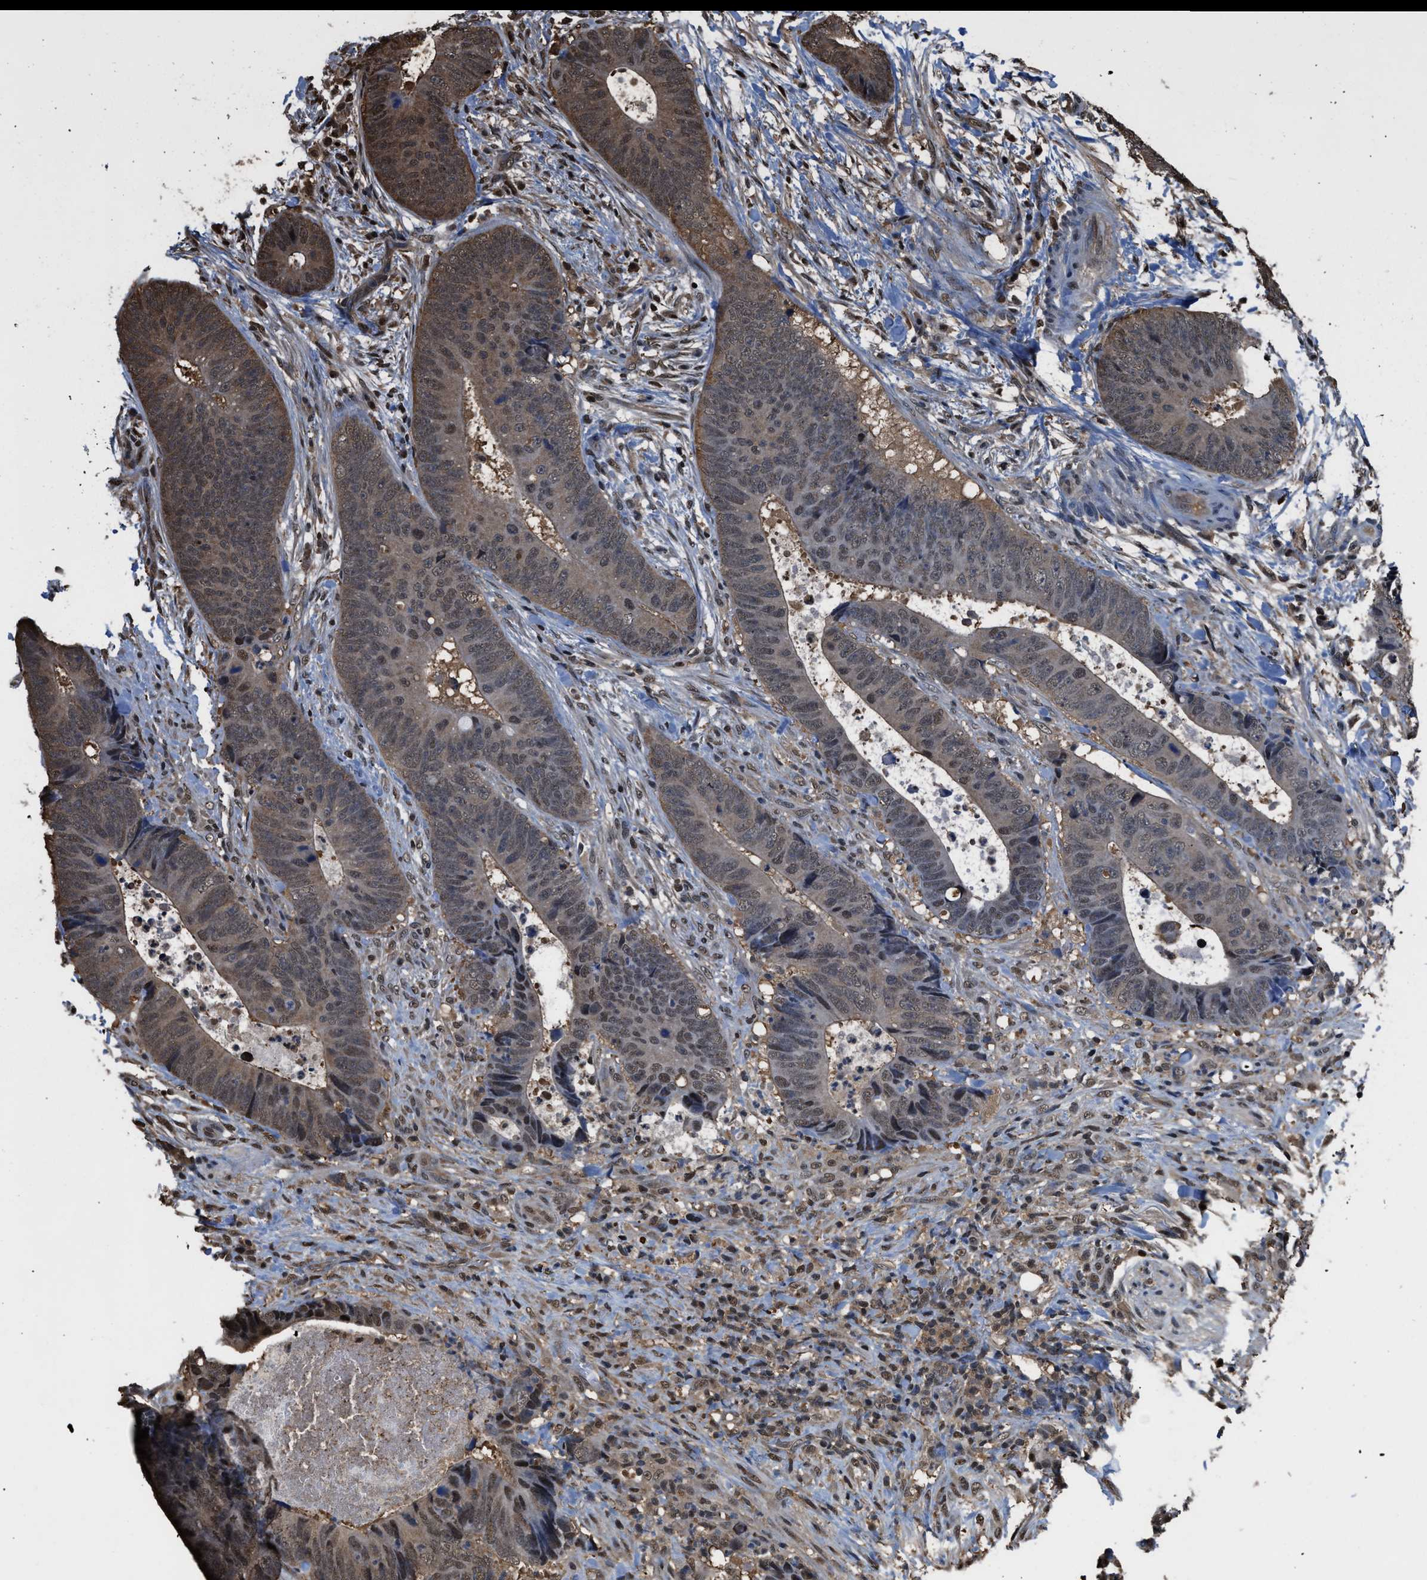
{"staining": {"intensity": "moderate", "quantity": ">75%", "location": "cytoplasmic/membranous,nuclear"}, "tissue": "colorectal cancer", "cell_type": "Tumor cells", "image_type": "cancer", "snomed": [{"axis": "morphology", "description": "Adenocarcinoma, NOS"}, {"axis": "topography", "description": "Colon"}], "caption": "This is a micrograph of IHC staining of adenocarcinoma (colorectal), which shows moderate staining in the cytoplasmic/membranous and nuclear of tumor cells.", "gene": "FNTA", "patient": {"sex": "male", "age": 56}}